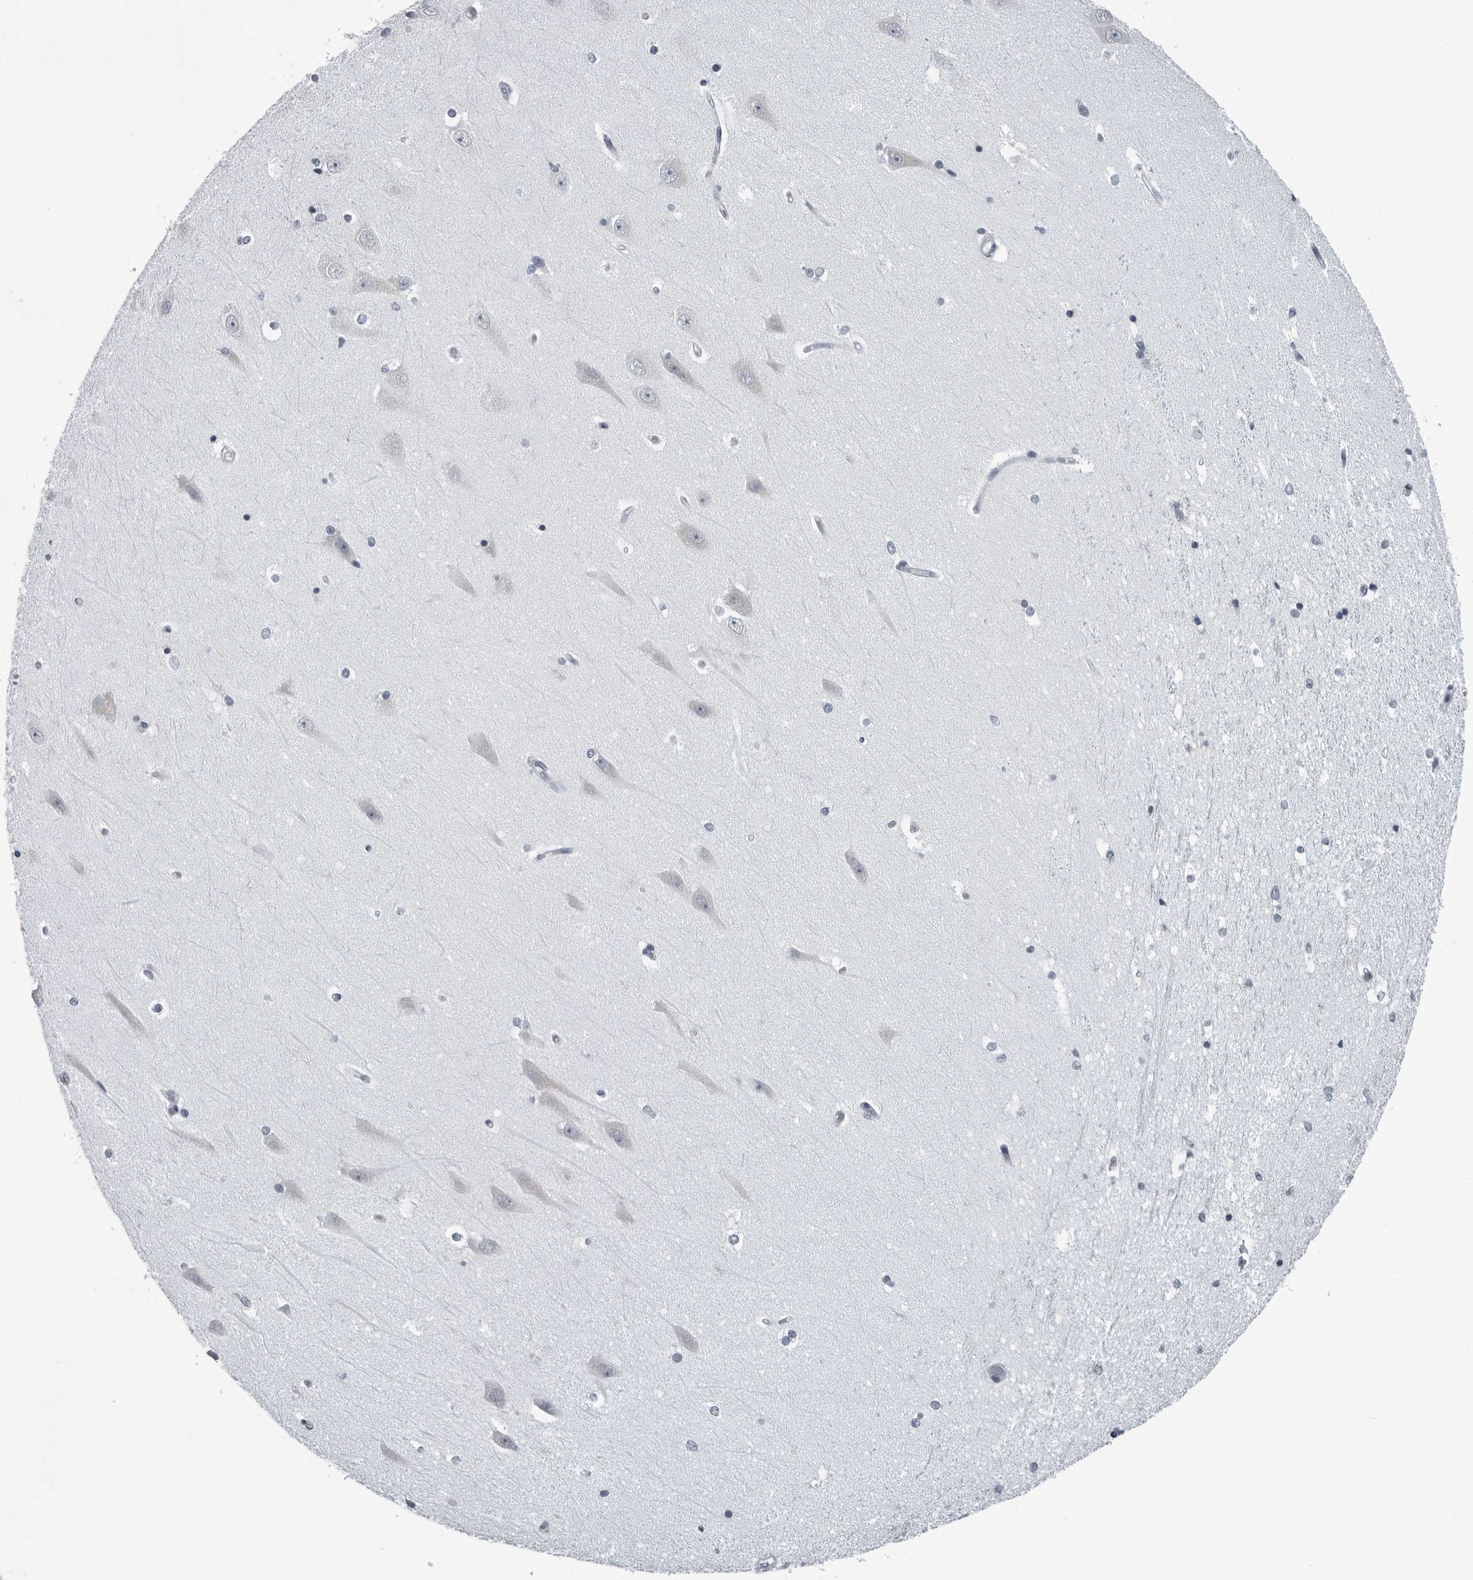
{"staining": {"intensity": "negative", "quantity": "none", "location": "none"}, "tissue": "hippocampus", "cell_type": "Glial cells", "image_type": "normal", "snomed": [{"axis": "morphology", "description": "Normal tissue, NOS"}, {"axis": "topography", "description": "Hippocampus"}], "caption": "A high-resolution micrograph shows immunohistochemistry (IHC) staining of normal hippocampus, which displays no significant positivity in glial cells. (Brightfield microscopy of DAB (3,3'-diaminobenzidine) IHC at high magnification).", "gene": "MYOC", "patient": {"sex": "male", "age": 45}}